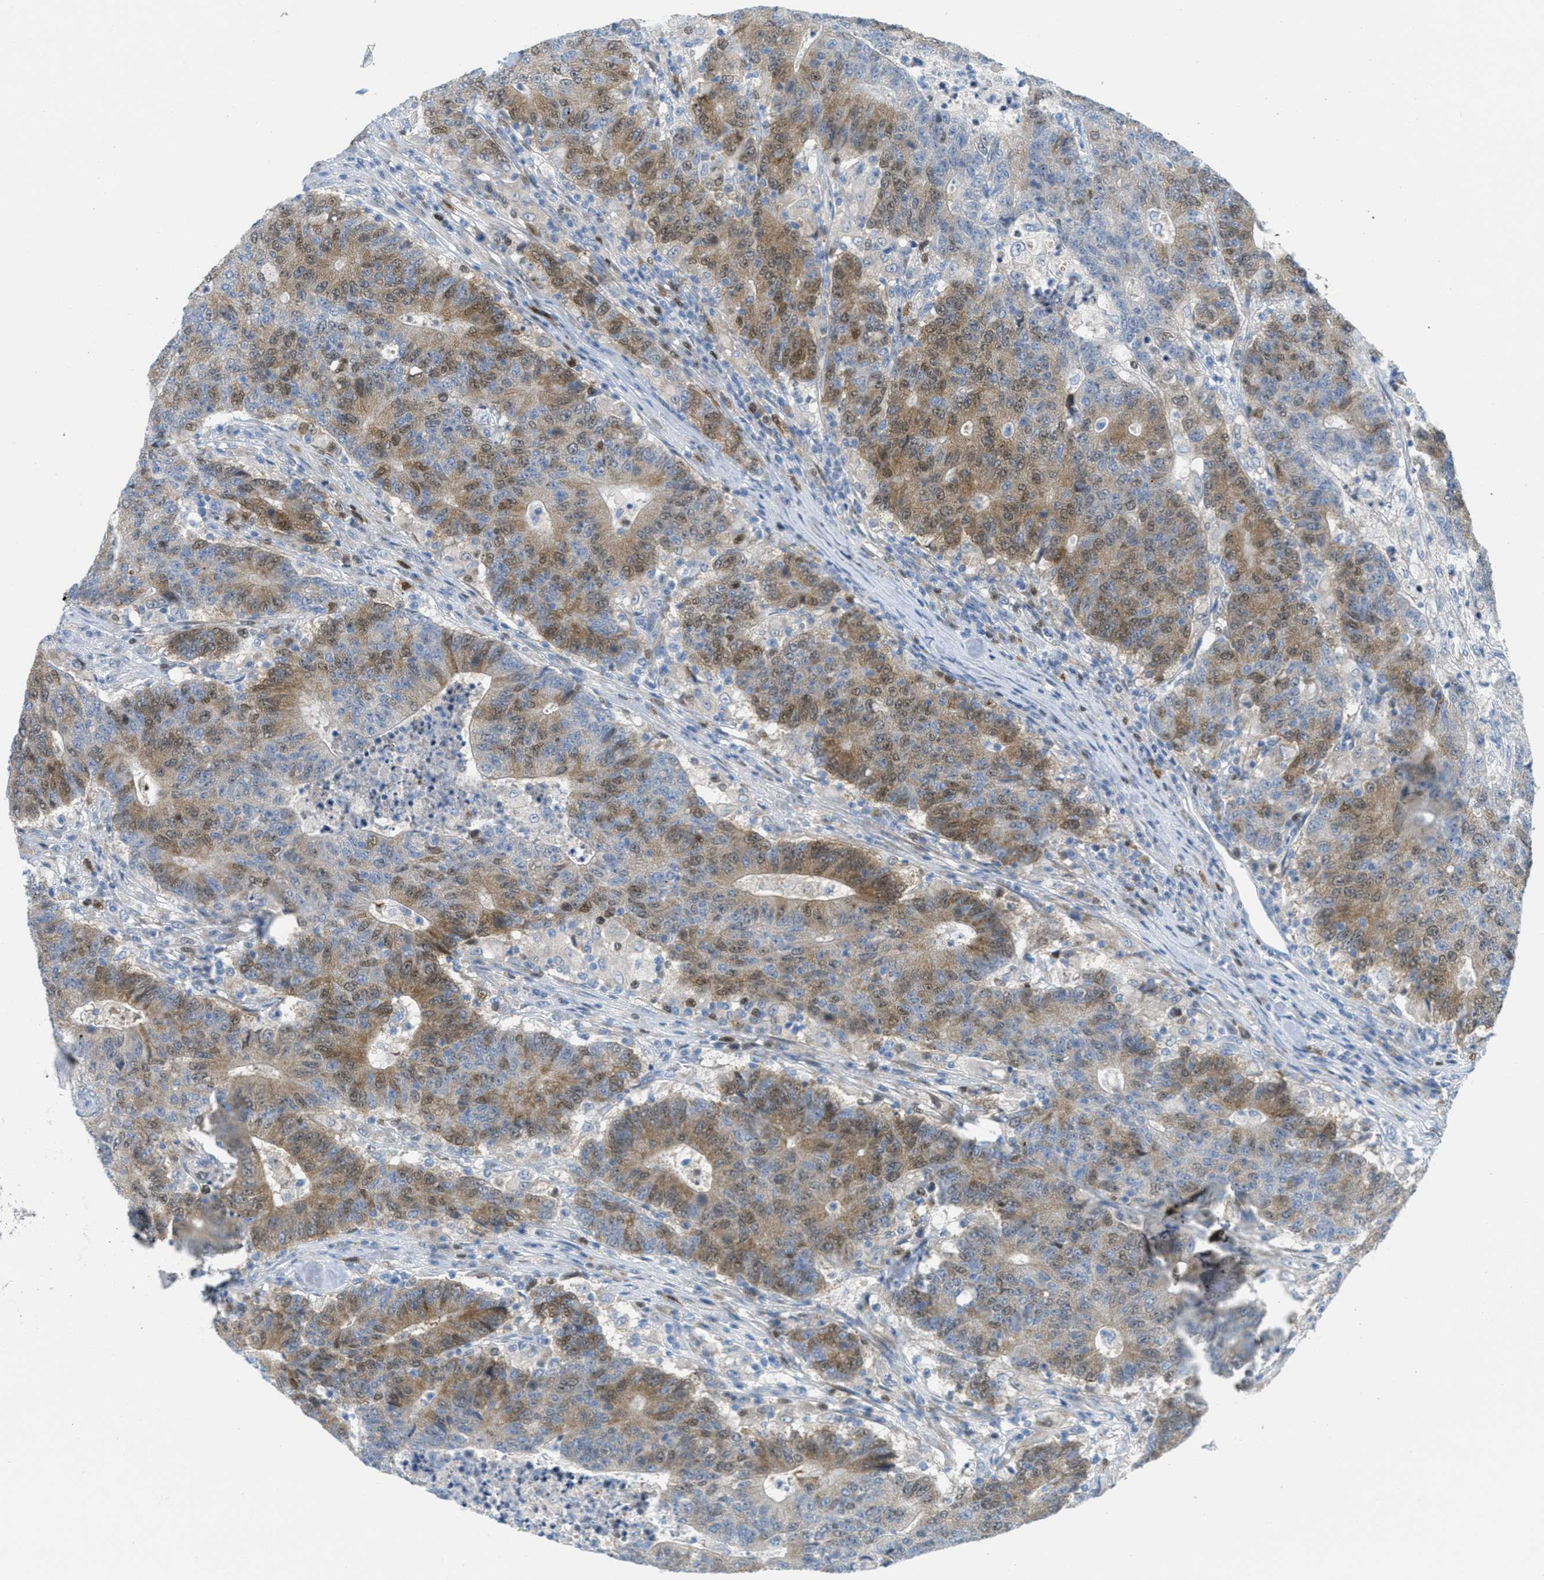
{"staining": {"intensity": "moderate", "quantity": ">75%", "location": "cytoplasmic/membranous,nuclear"}, "tissue": "colorectal cancer", "cell_type": "Tumor cells", "image_type": "cancer", "snomed": [{"axis": "morphology", "description": "Normal tissue, NOS"}, {"axis": "morphology", "description": "Adenocarcinoma, NOS"}, {"axis": "topography", "description": "Colon"}], "caption": "Moderate cytoplasmic/membranous and nuclear positivity for a protein is seen in about >75% of tumor cells of colorectal cancer using IHC.", "gene": "ORC6", "patient": {"sex": "female", "age": 75}}